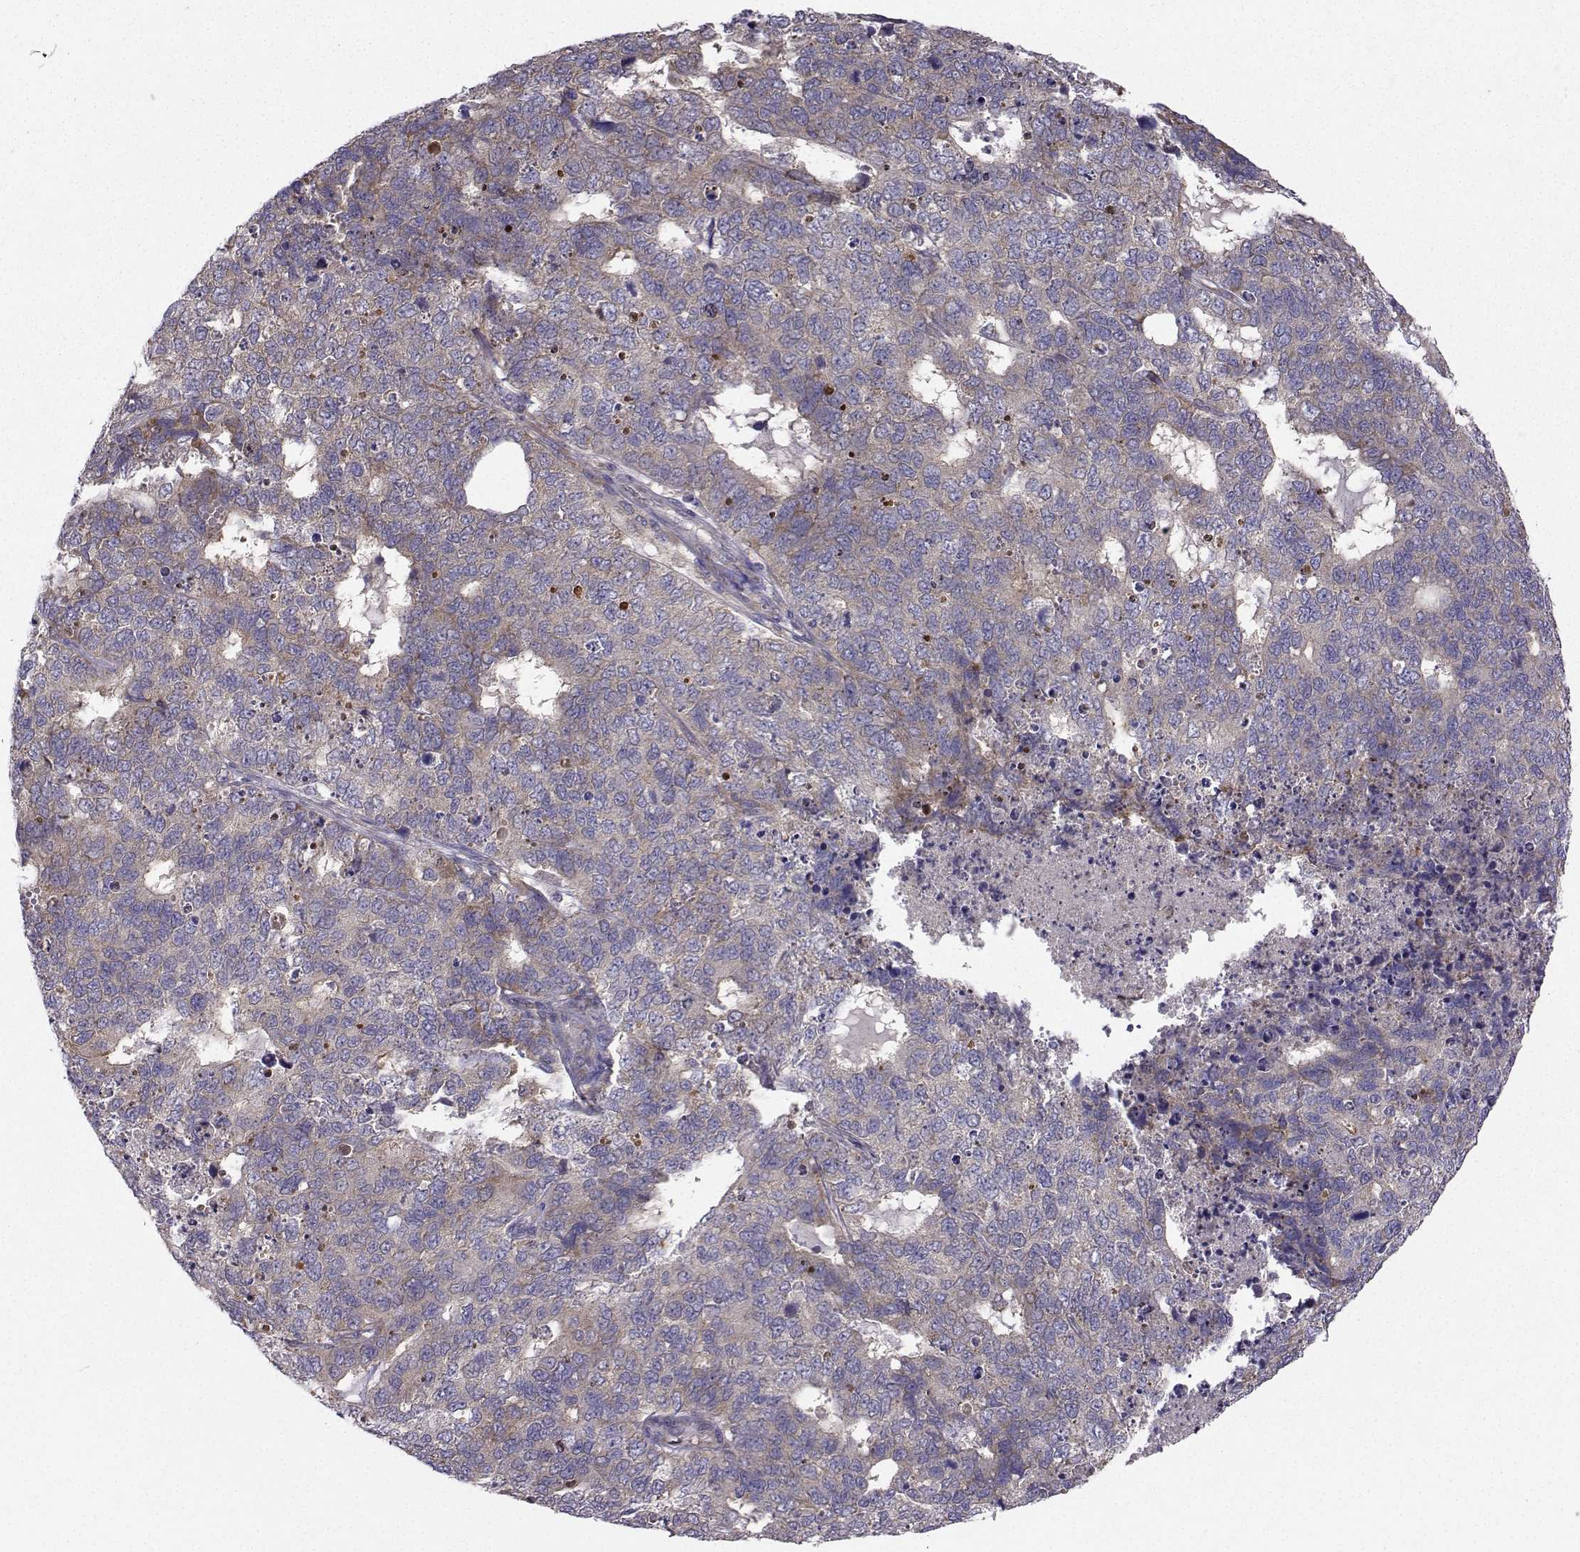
{"staining": {"intensity": "weak", "quantity": "25%-75%", "location": "cytoplasmic/membranous"}, "tissue": "cervical cancer", "cell_type": "Tumor cells", "image_type": "cancer", "snomed": [{"axis": "morphology", "description": "Squamous cell carcinoma, NOS"}, {"axis": "topography", "description": "Cervix"}], "caption": "Cervical squamous cell carcinoma was stained to show a protein in brown. There is low levels of weak cytoplasmic/membranous staining in about 25%-75% of tumor cells.", "gene": "STXBP5", "patient": {"sex": "female", "age": 63}}